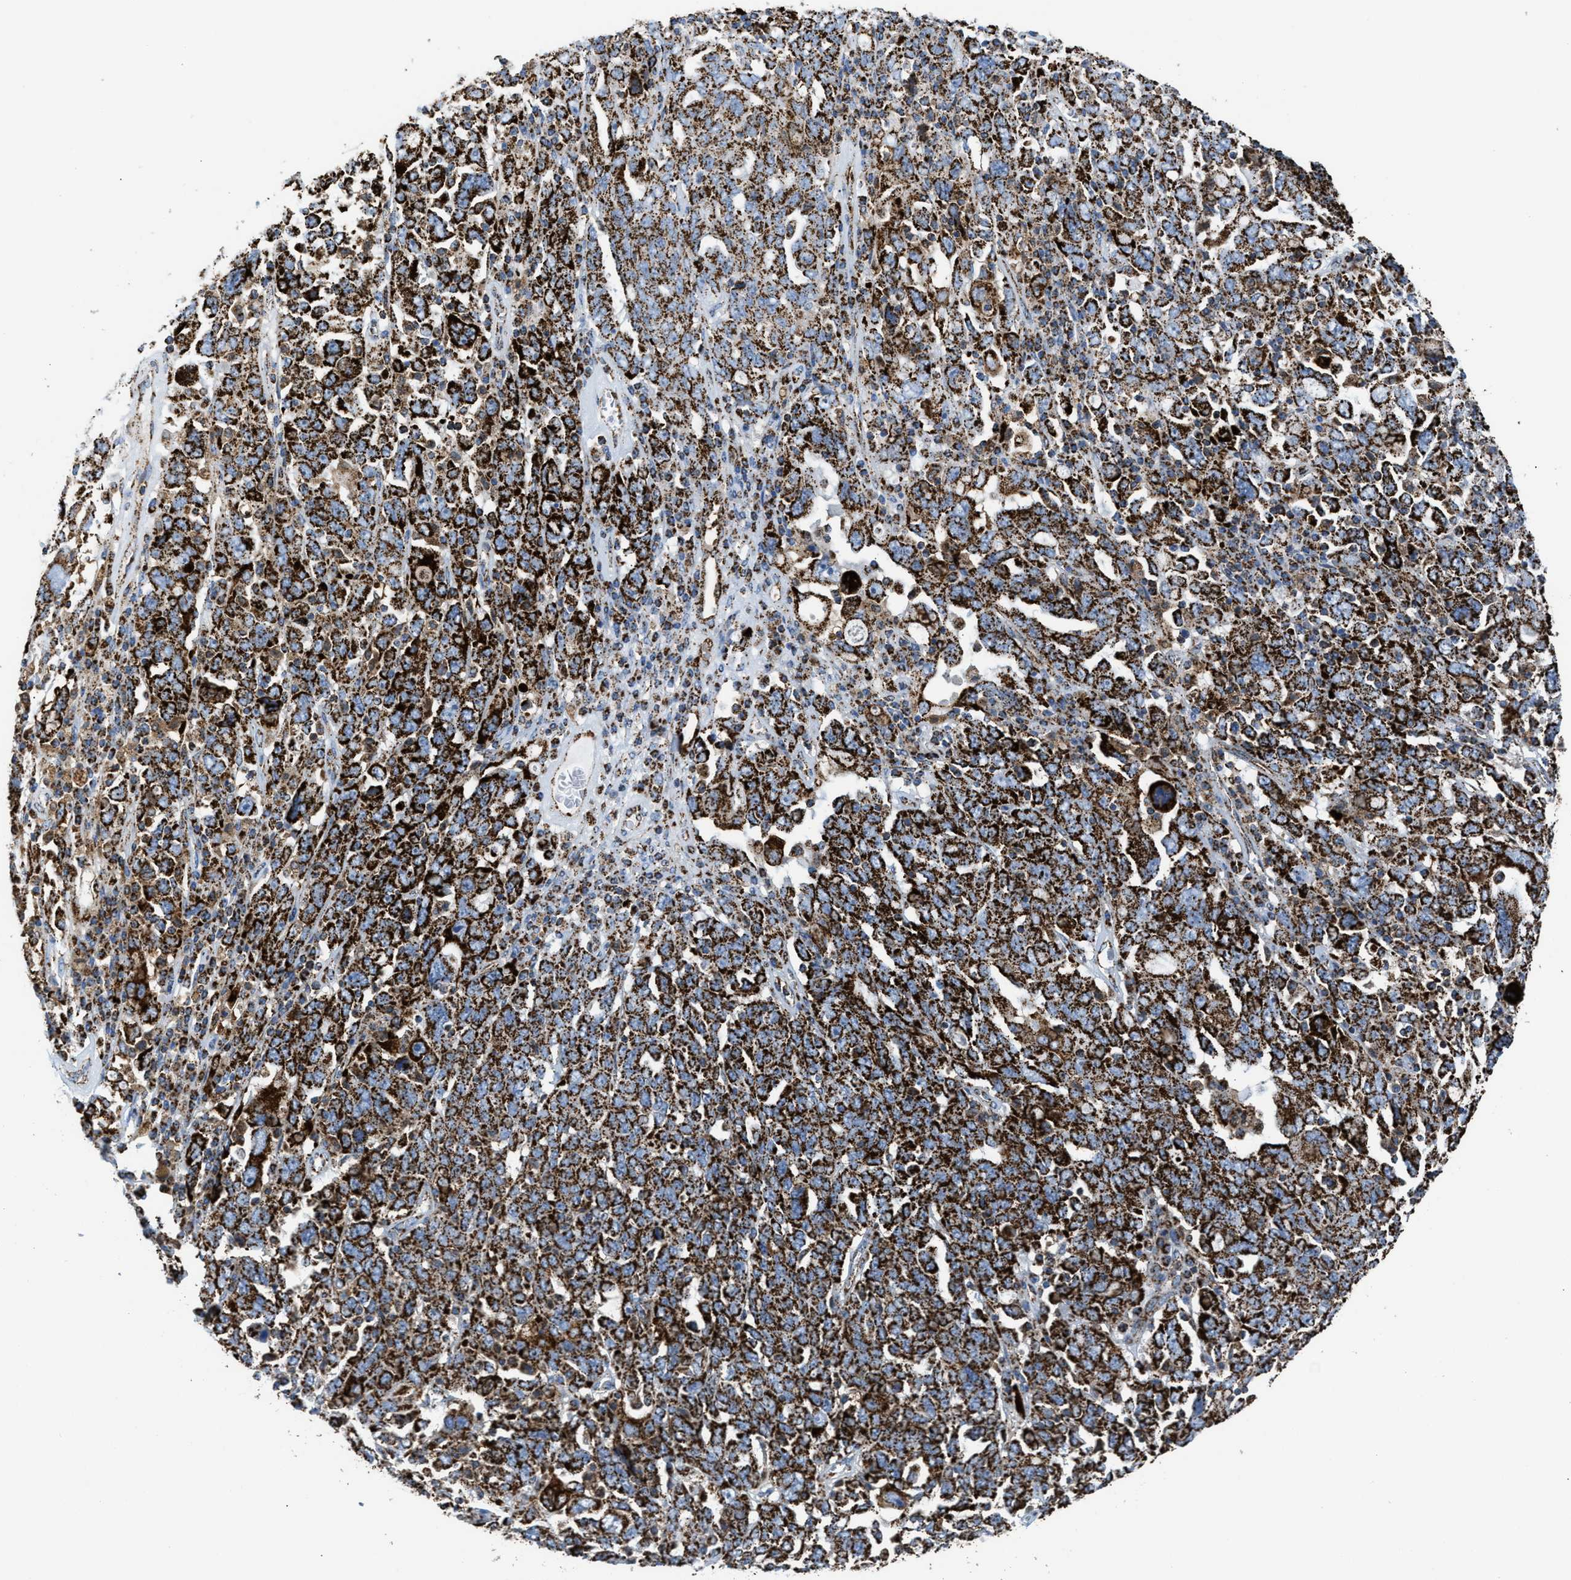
{"staining": {"intensity": "strong", "quantity": ">75%", "location": "cytoplasmic/membranous"}, "tissue": "ovarian cancer", "cell_type": "Tumor cells", "image_type": "cancer", "snomed": [{"axis": "morphology", "description": "Carcinoma, endometroid"}, {"axis": "topography", "description": "Ovary"}], "caption": "Protein staining by immunohistochemistry displays strong cytoplasmic/membranous staining in about >75% of tumor cells in endometroid carcinoma (ovarian). (DAB IHC with brightfield microscopy, high magnification).", "gene": "ECHS1", "patient": {"sex": "female", "age": 62}}